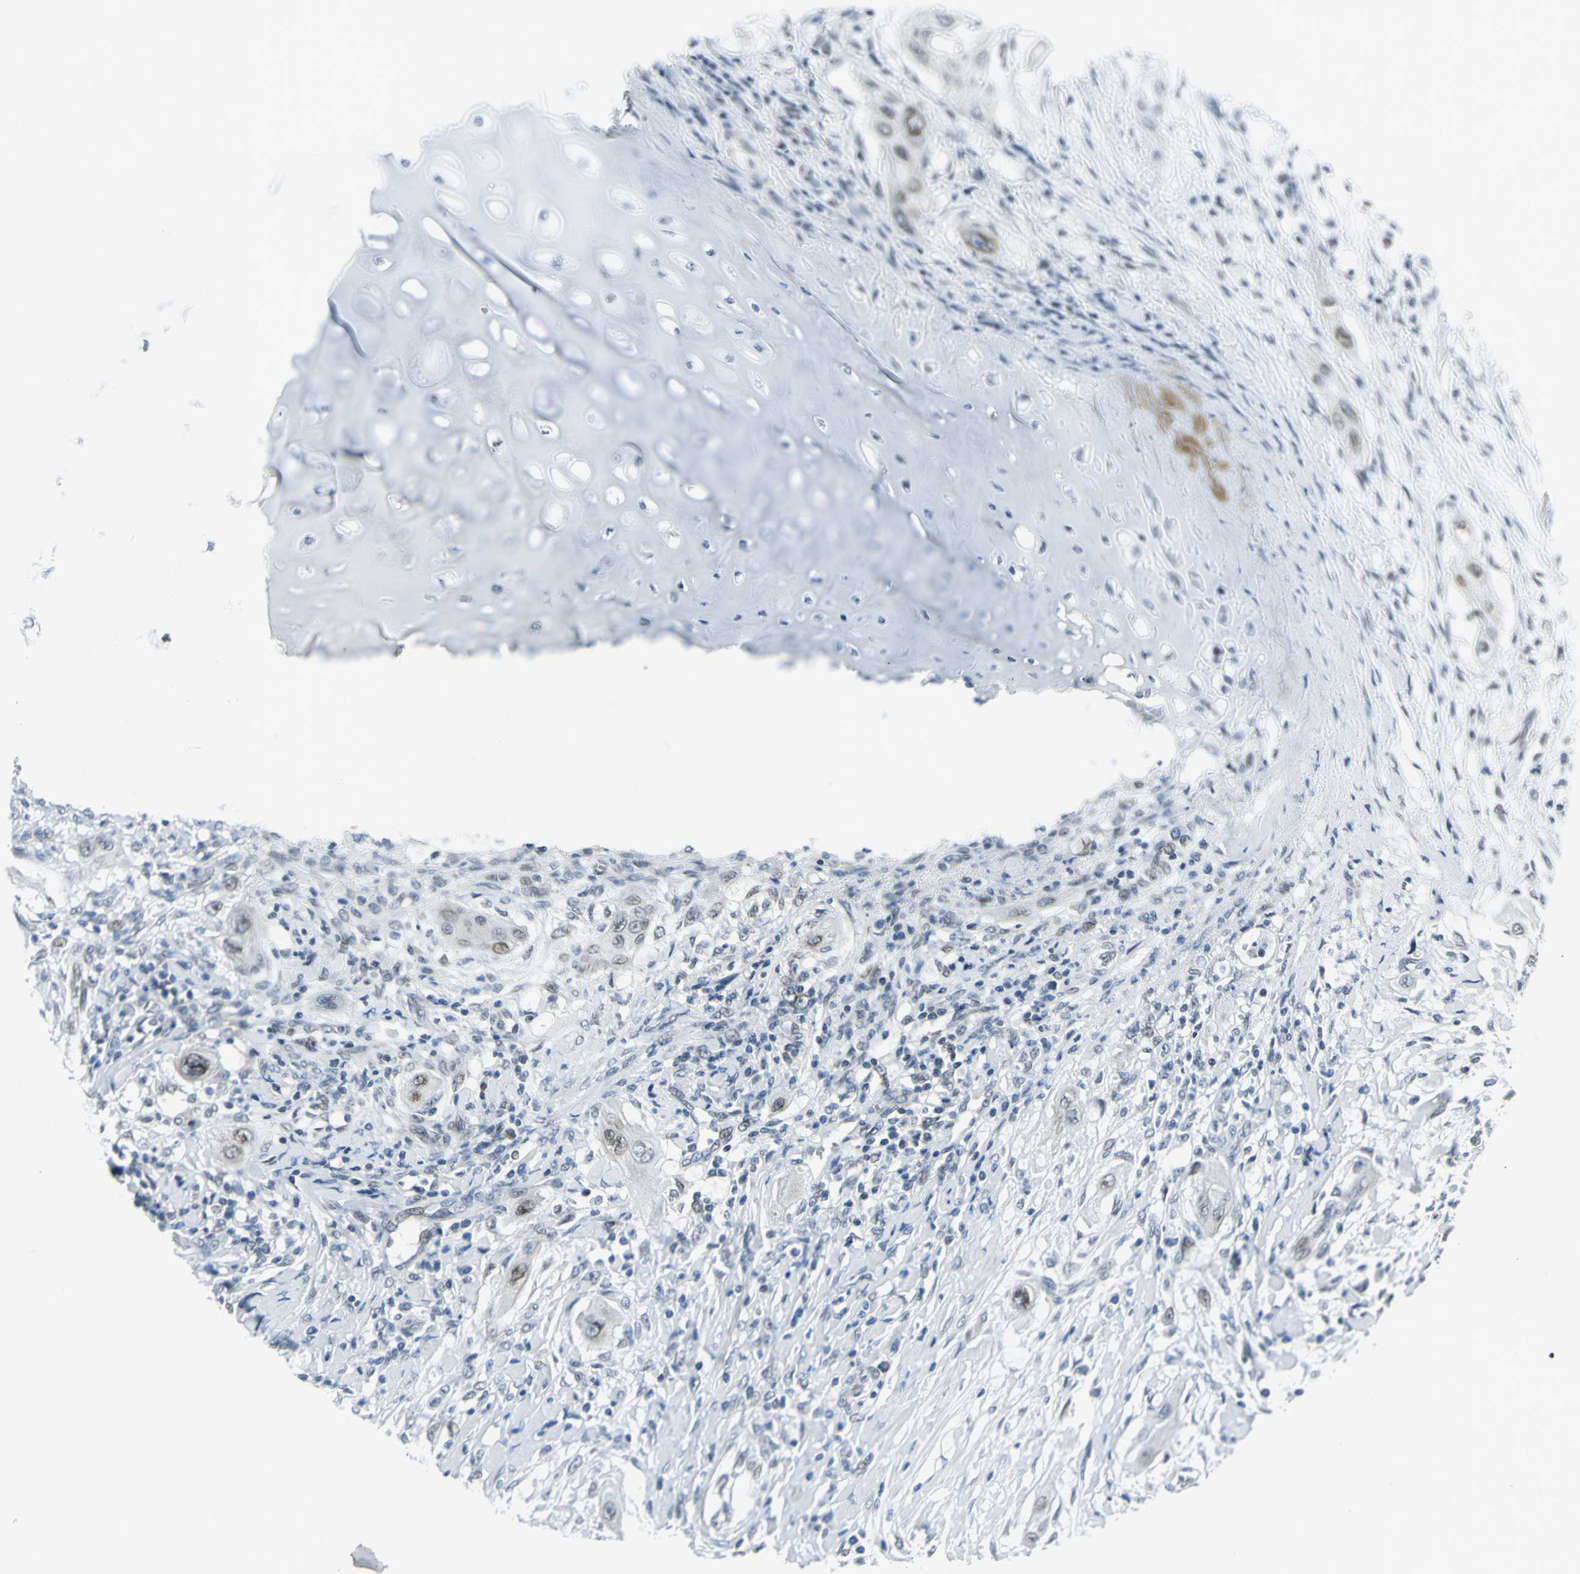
{"staining": {"intensity": "weak", "quantity": "<25%", "location": "nuclear"}, "tissue": "lung cancer", "cell_type": "Tumor cells", "image_type": "cancer", "snomed": [{"axis": "morphology", "description": "Squamous cell carcinoma, NOS"}, {"axis": "topography", "description": "Lung"}], "caption": "The image demonstrates no staining of tumor cells in squamous cell carcinoma (lung).", "gene": "SNUPN", "patient": {"sex": "female", "age": 47}}